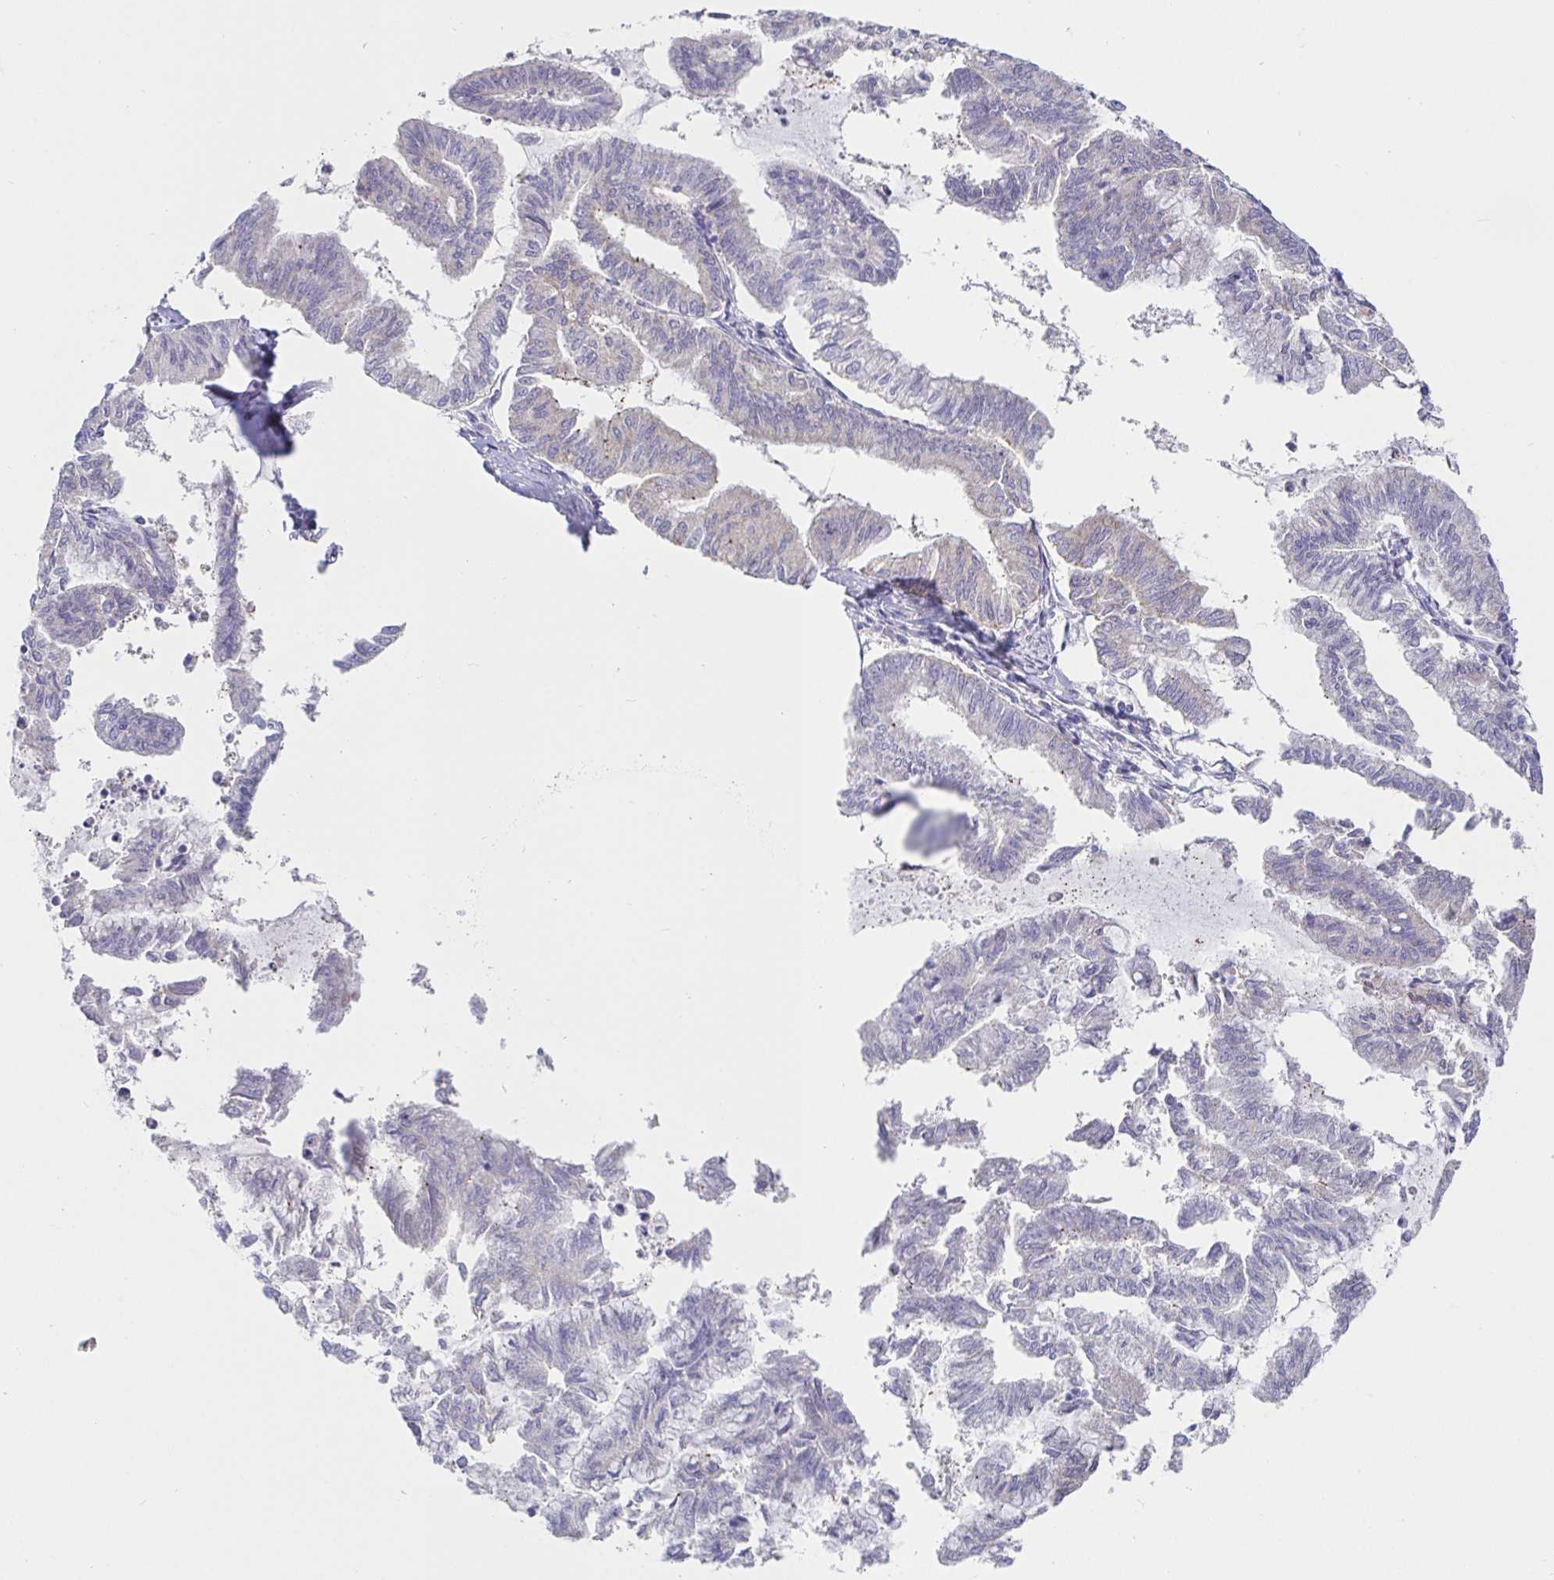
{"staining": {"intensity": "negative", "quantity": "none", "location": "none"}, "tissue": "endometrial cancer", "cell_type": "Tumor cells", "image_type": "cancer", "snomed": [{"axis": "morphology", "description": "Adenocarcinoma, NOS"}, {"axis": "topography", "description": "Endometrium"}], "caption": "This is a photomicrograph of immunohistochemistry staining of adenocarcinoma (endometrial), which shows no expression in tumor cells. (DAB immunohistochemistry with hematoxylin counter stain).", "gene": "CIT", "patient": {"sex": "female", "age": 79}}